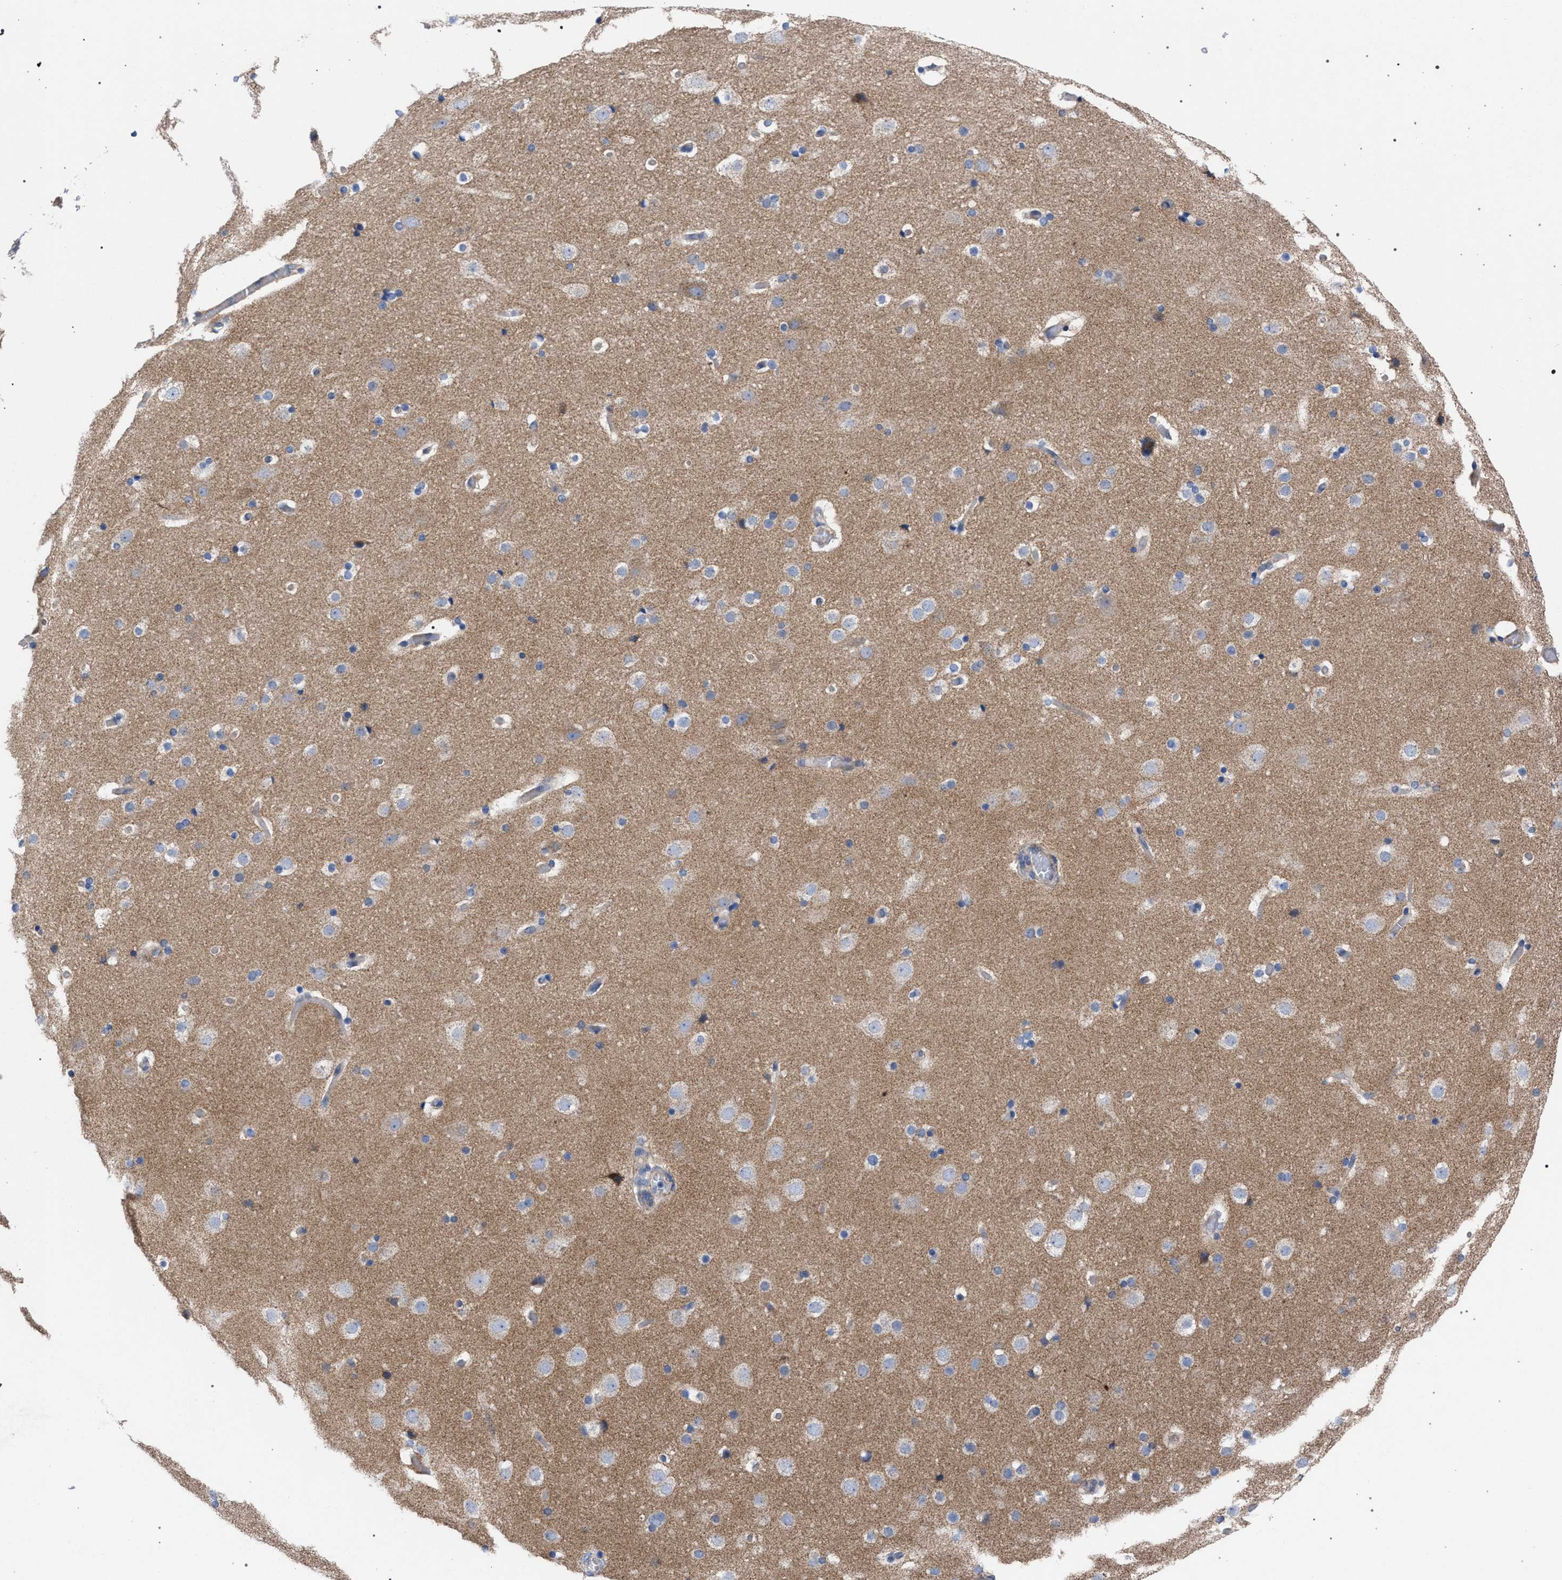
{"staining": {"intensity": "negative", "quantity": "none", "location": "none"}, "tissue": "cerebral cortex", "cell_type": "Endothelial cells", "image_type": "normal", "snomed": [{"axis": "morphology", "description": "Normal tissue, NOS"}, {"axis": "topography", "description": "Cerebral cortex"}], "caption": "A high-resolution photomicrograph shows immunohistochemistry staining of benign cerebral cortex, which exhibits no significant staining in endothelial cells.", "gene": "GMPR", "patient": {"sex": "male", "age": 57}}